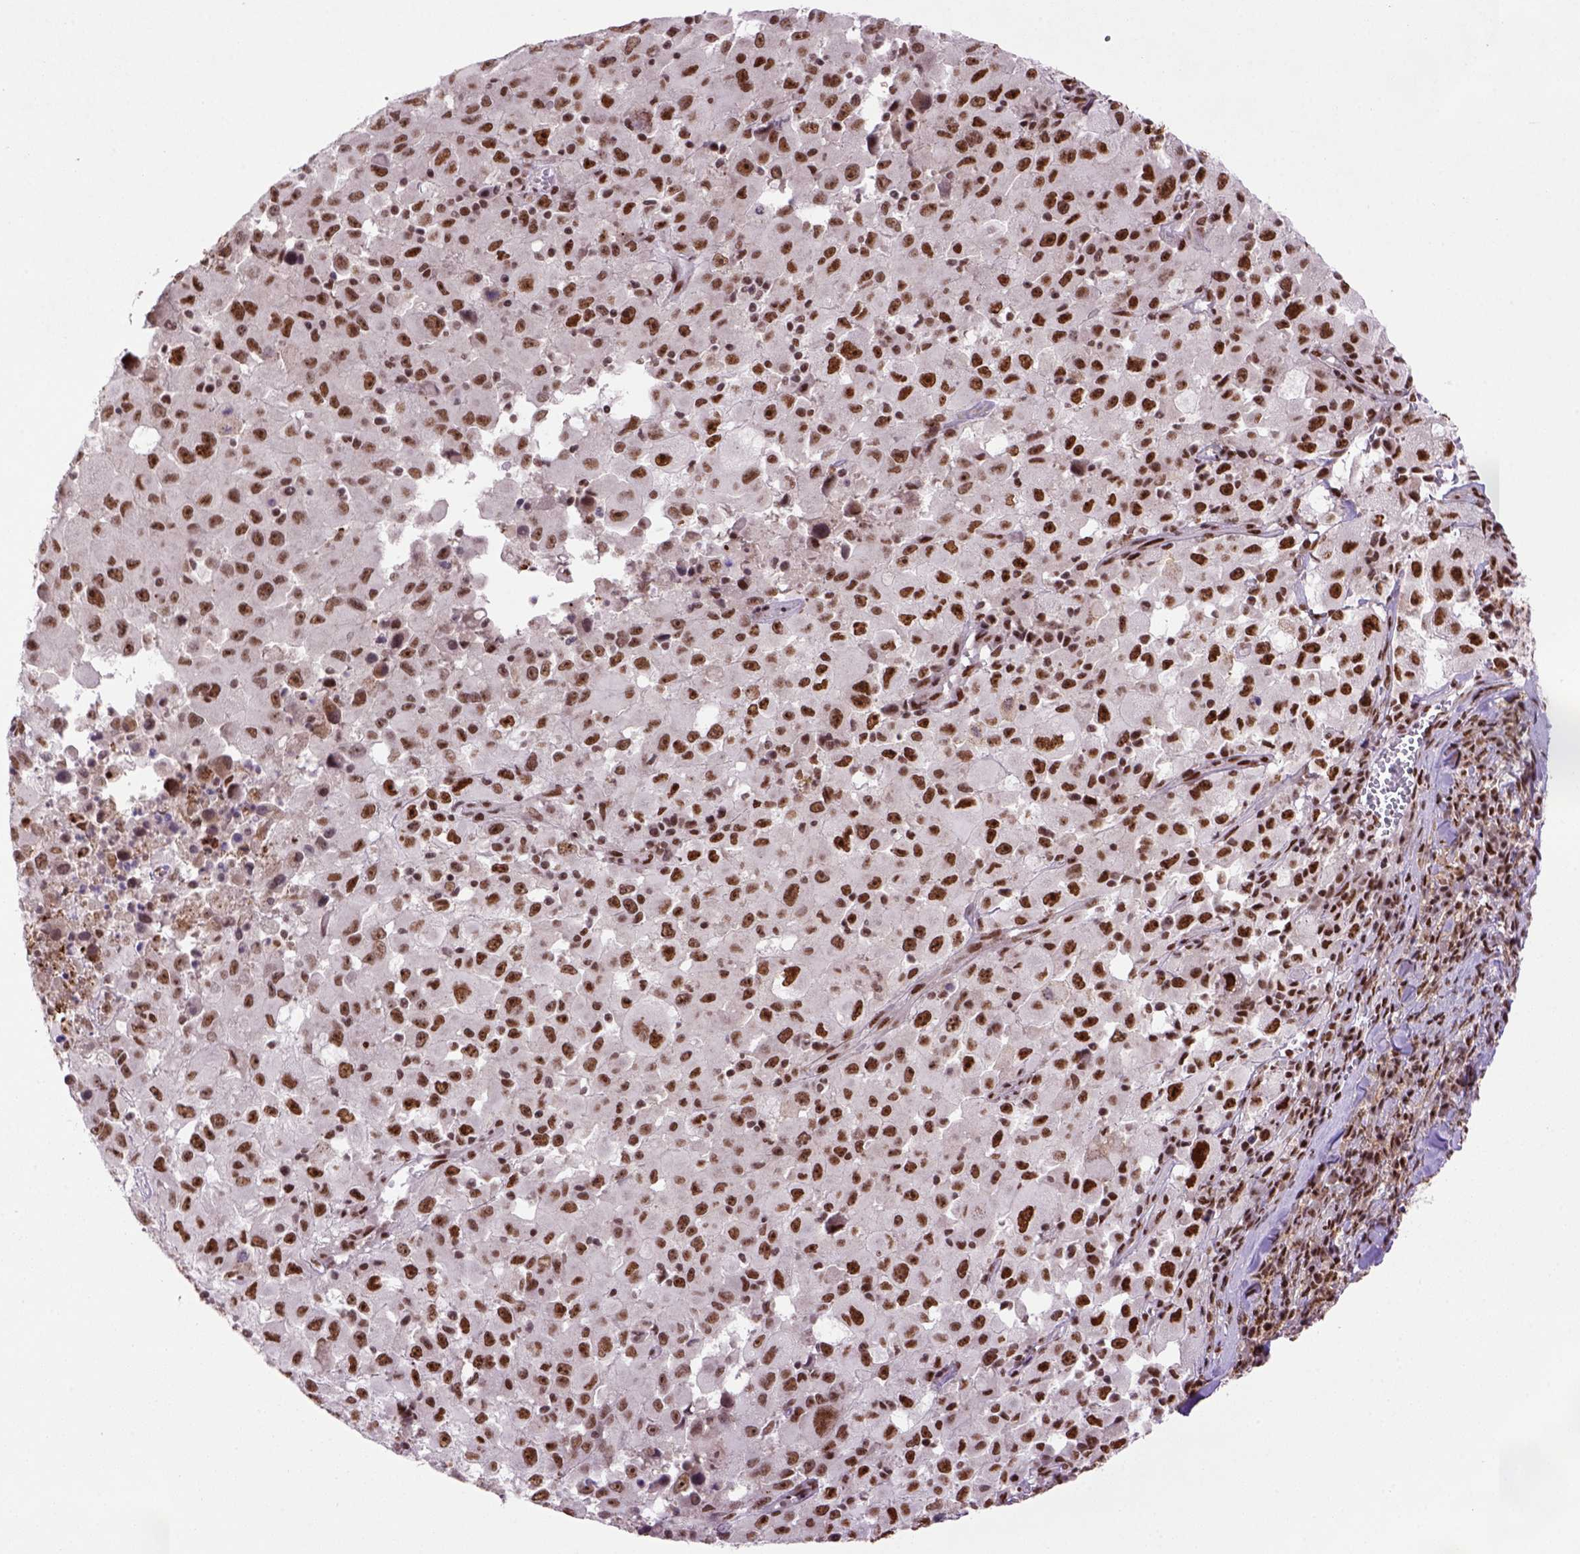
{"staining": {"intensity": "strong", "quantity": ">75%", "location": "nuclear"}, "tissue": "melanoma", "cell_type": "Tumor cells", "image_type": "cancer", "snomed": [{"axis": "morphology", "description": "Malignant melanoma, Metastatic site"}, {"axis": "topography", "description": "Soft tissue"}], "caption": "This is a micrograph of immunohistochemistry (IHC) staining of malignant melanoma (metastatic site), which shows strong staining in the nuclear of tumor cells.", "gene": "NSMCE2", "patient": {"sex": "male", "age": 50}}